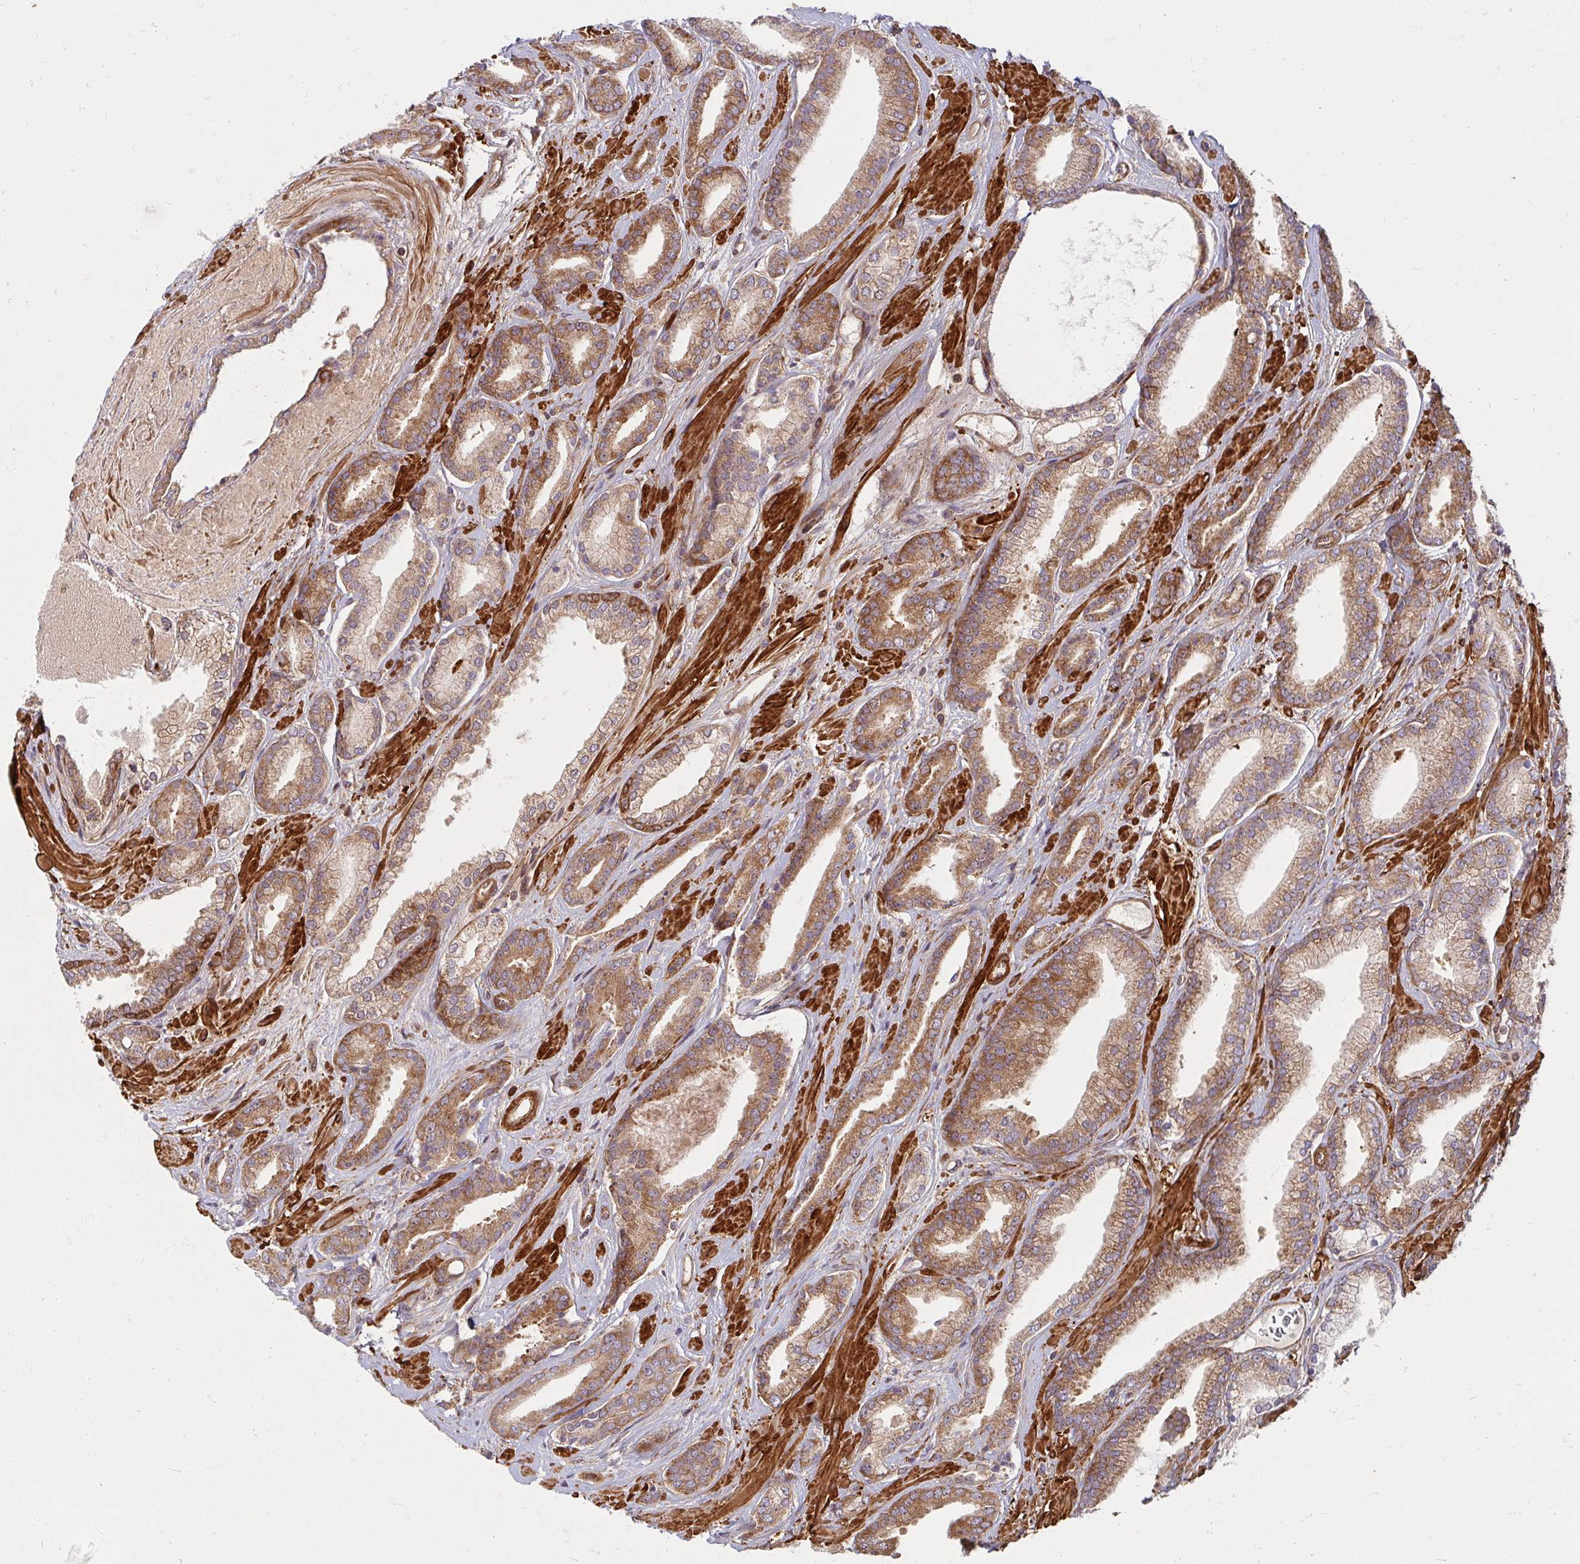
{"staining": {"intensity": "moderate", "quantity": ">75%", "location": "cytoplasmic/membranous"}, "tissue": "prostate cancer", "cell_type": "Tumor cells", "image_type": "cancer", "snomed": [{"axis": "morphology", "description": "Adenocarcinoma, High grade"}, {"axis": "topography", "description": "Prostate"}], "caption": "A photomicrograph showing moderate cytoplasmic/membranous expression in approximately >75% of tumor cells in adenocarcinoma (high-grade) (prostate), as visualized by brown immunohistochemical staining.", "gene": "BTF3", "patient": {"sex": "male", "age": 56}}